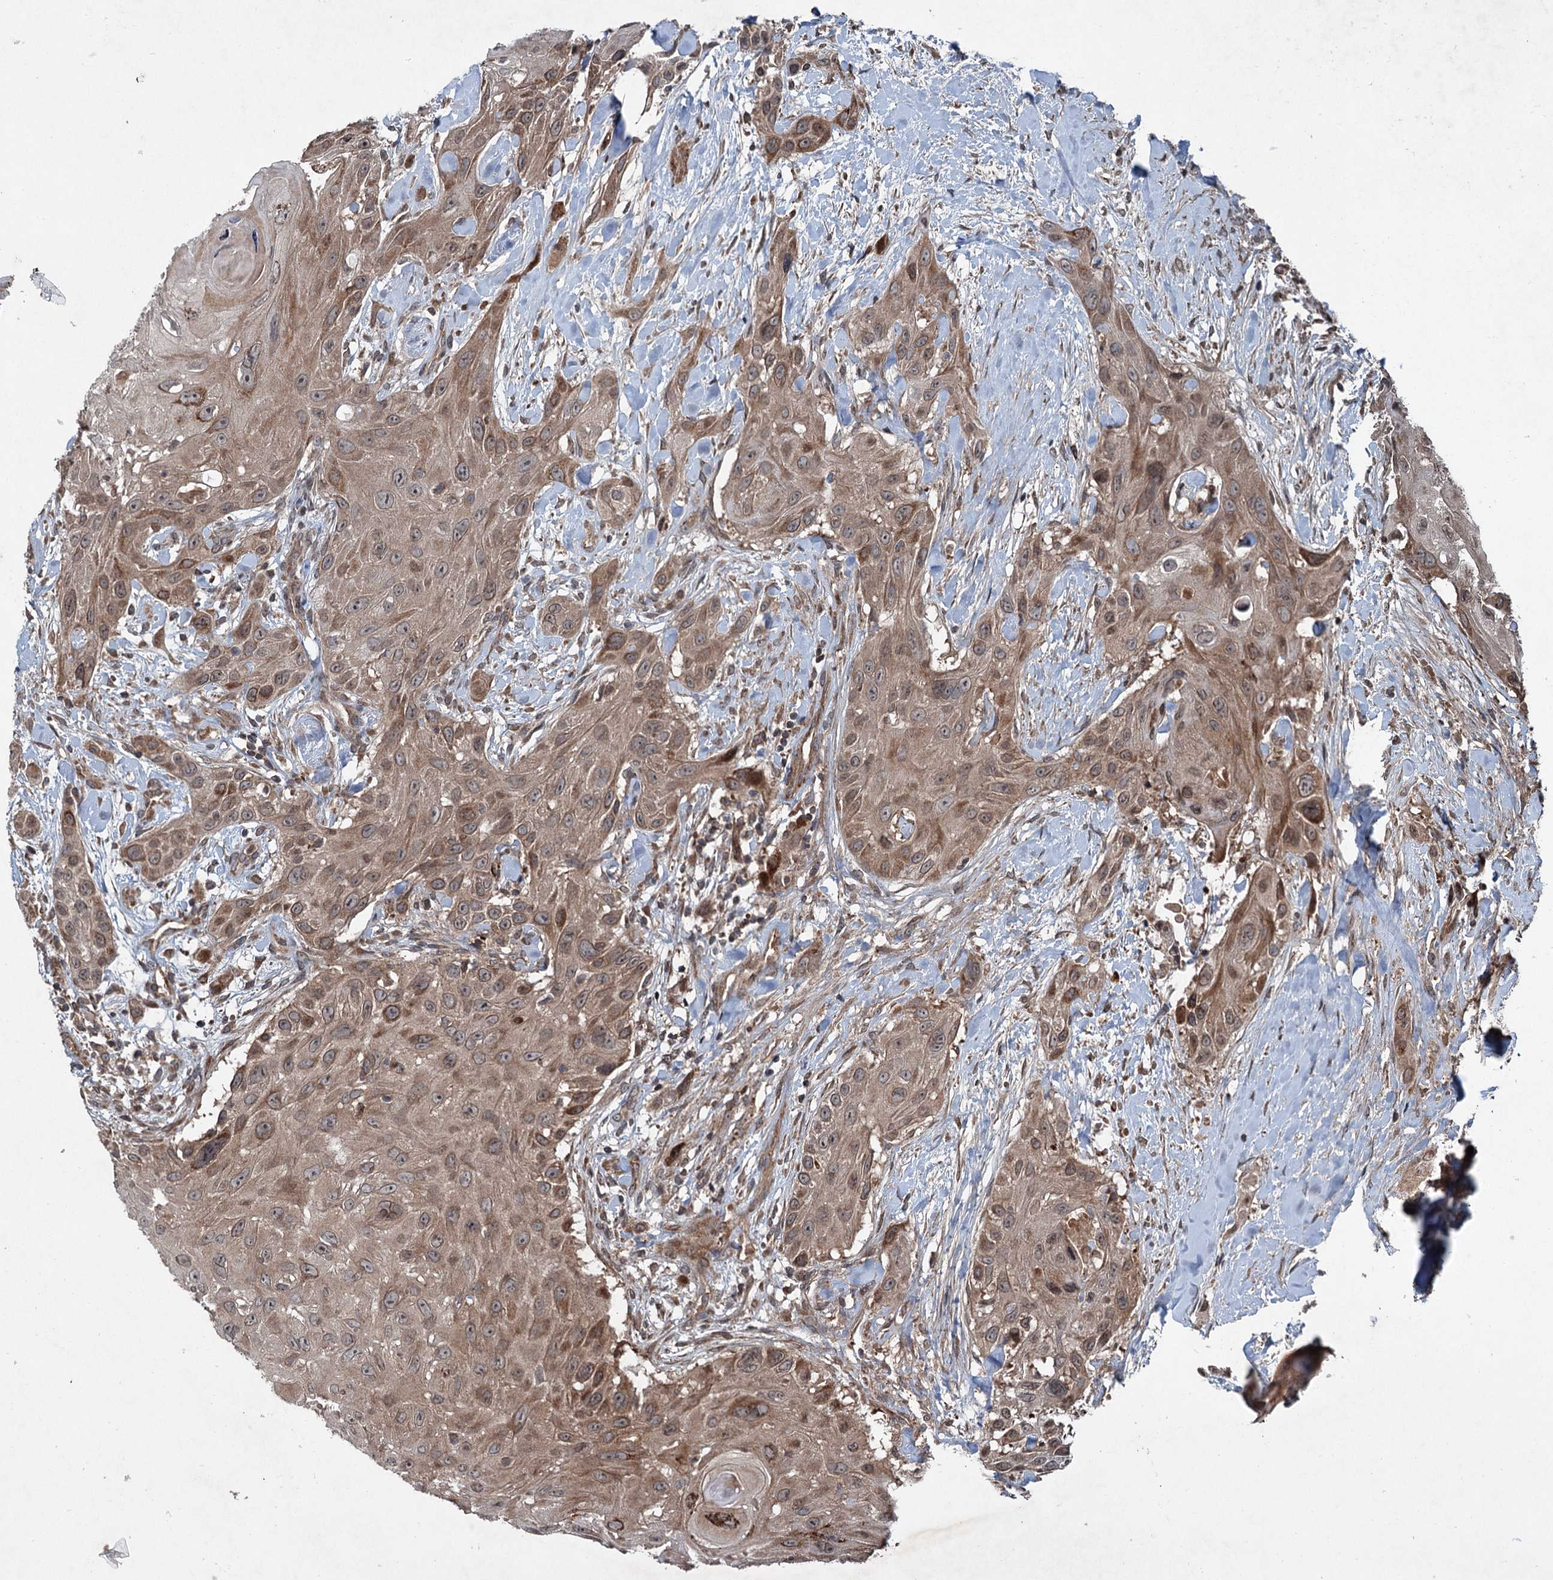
{"staining": {"intensity": "moderate", "quantity": ">75%", "location": "cytoplasmic/membranous,nuclear"}, "tissue": "head and neck cancer", "cell_type": "Tumor cells", "image_type": "cancer", "snomed": [{"axis": "morphology", "description": "Squamous cell carcinoma, NOS"}, {"axis": "topography", "description": "Head-Neck"}], "caption": "Tumor cells demonstrate moderate cytoplasmic/membranous and nuclear positivity in approximately >75% of cells in head and neck cancer. The protein is stained brown, and the nuclei are stained in blue (DAB (3,3'-diaminobenzidine) IHC with brightfield microscopy, high magnification).", "gene": "ALAS1", "patient": {"sex": "male", "age": 81}}